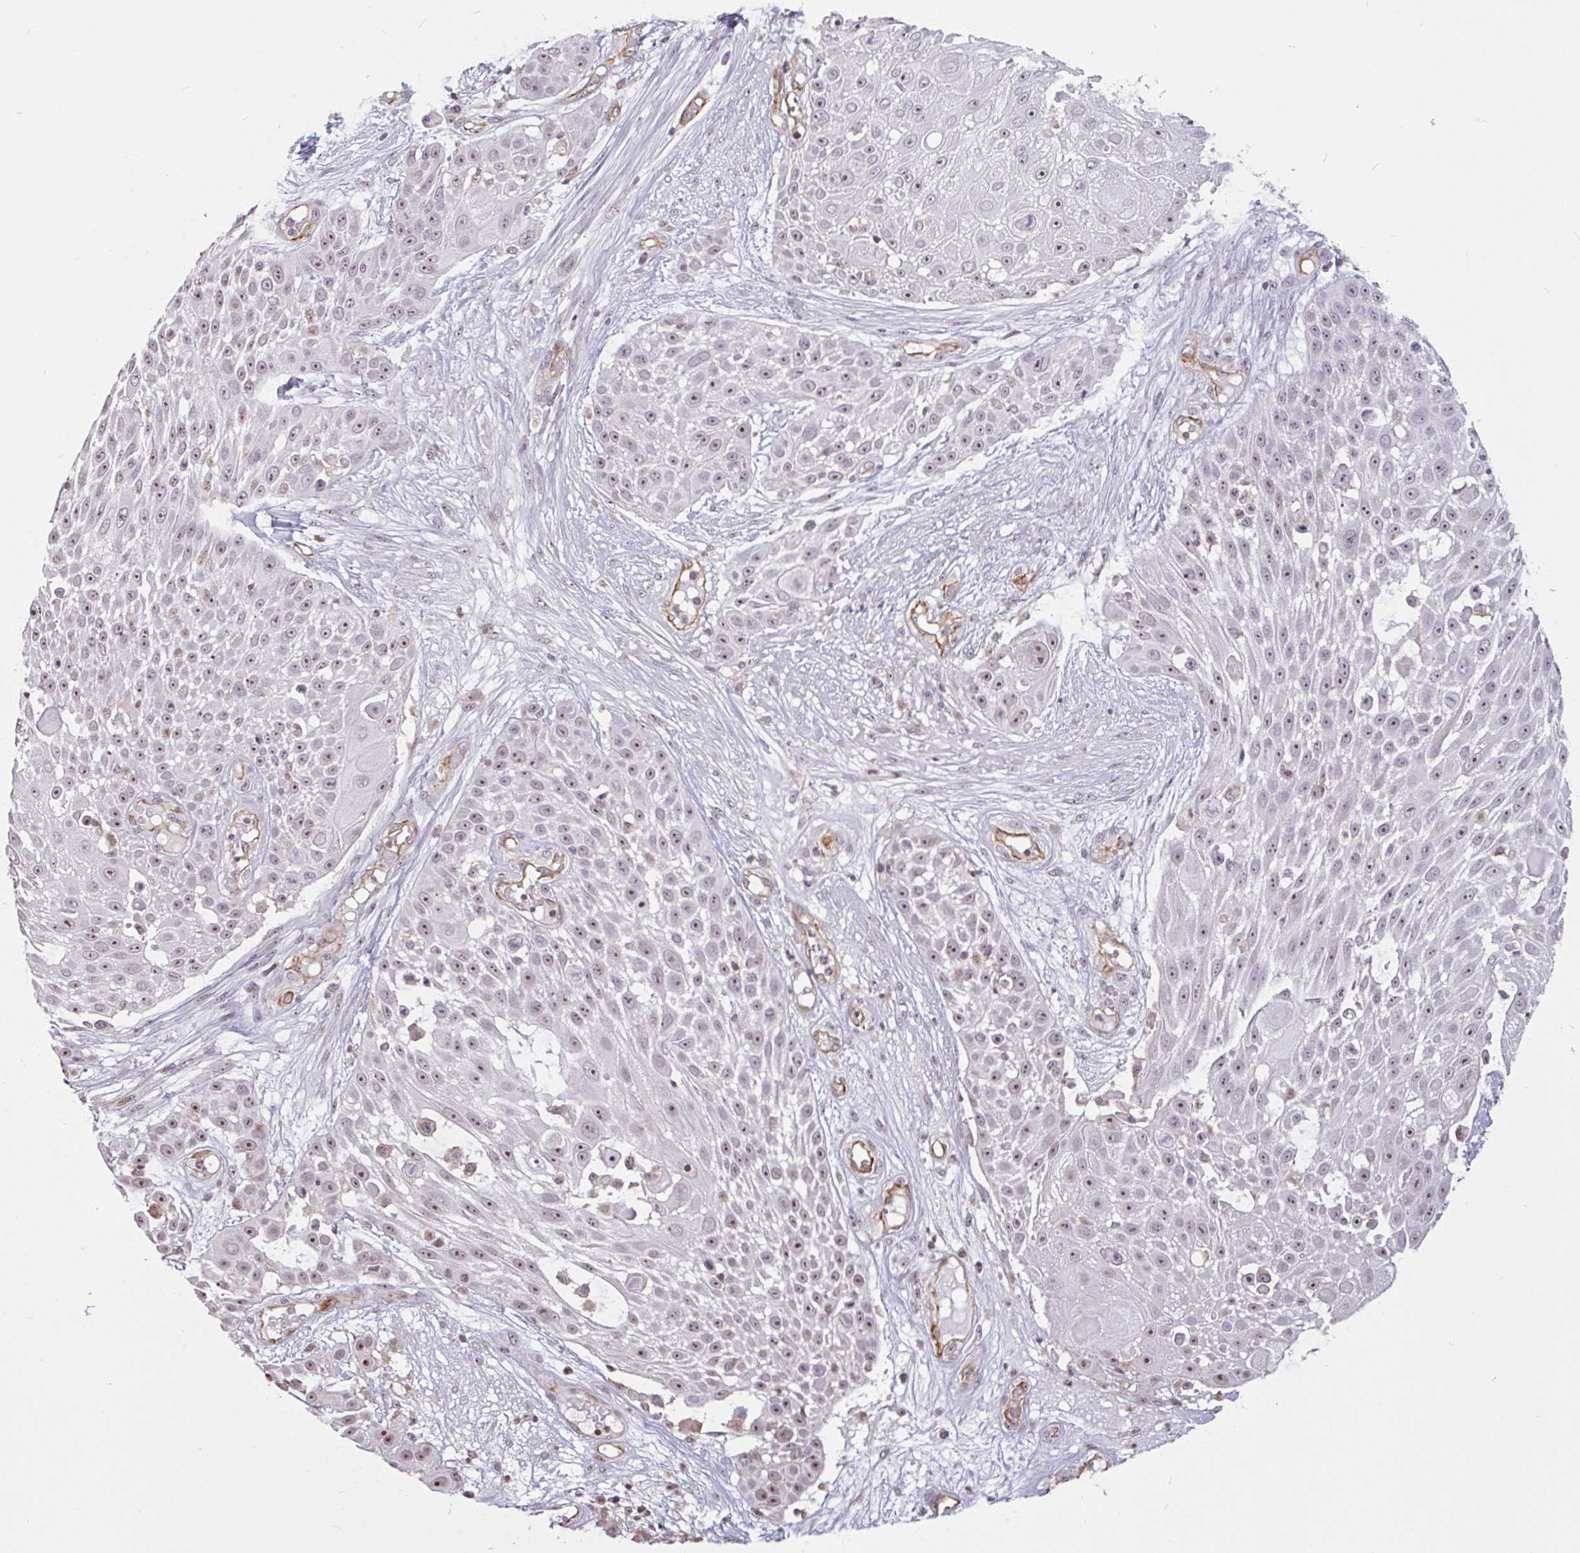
{"staining": {"intensity": "moderate", "quantity": ">75%", "location": "nuclear"}, "tissue": "skin cancer", "cell_type": "Tumor cells", "image_type": "cancer", "snomed": [{"axis": "morphology", "description": "Squamous cell carcinoma, NOS"}, {"axis": "topography", "description": "Skin"}], "caption": "An IHC photomicrograph of tumor tissue is shown. Protein staining in brown labels moderate nuclear positivity in skin squamous cell carcinoma within tumor cells.", "gene": "ZNF689", "patient": {"sex": "female", "age": 86}}